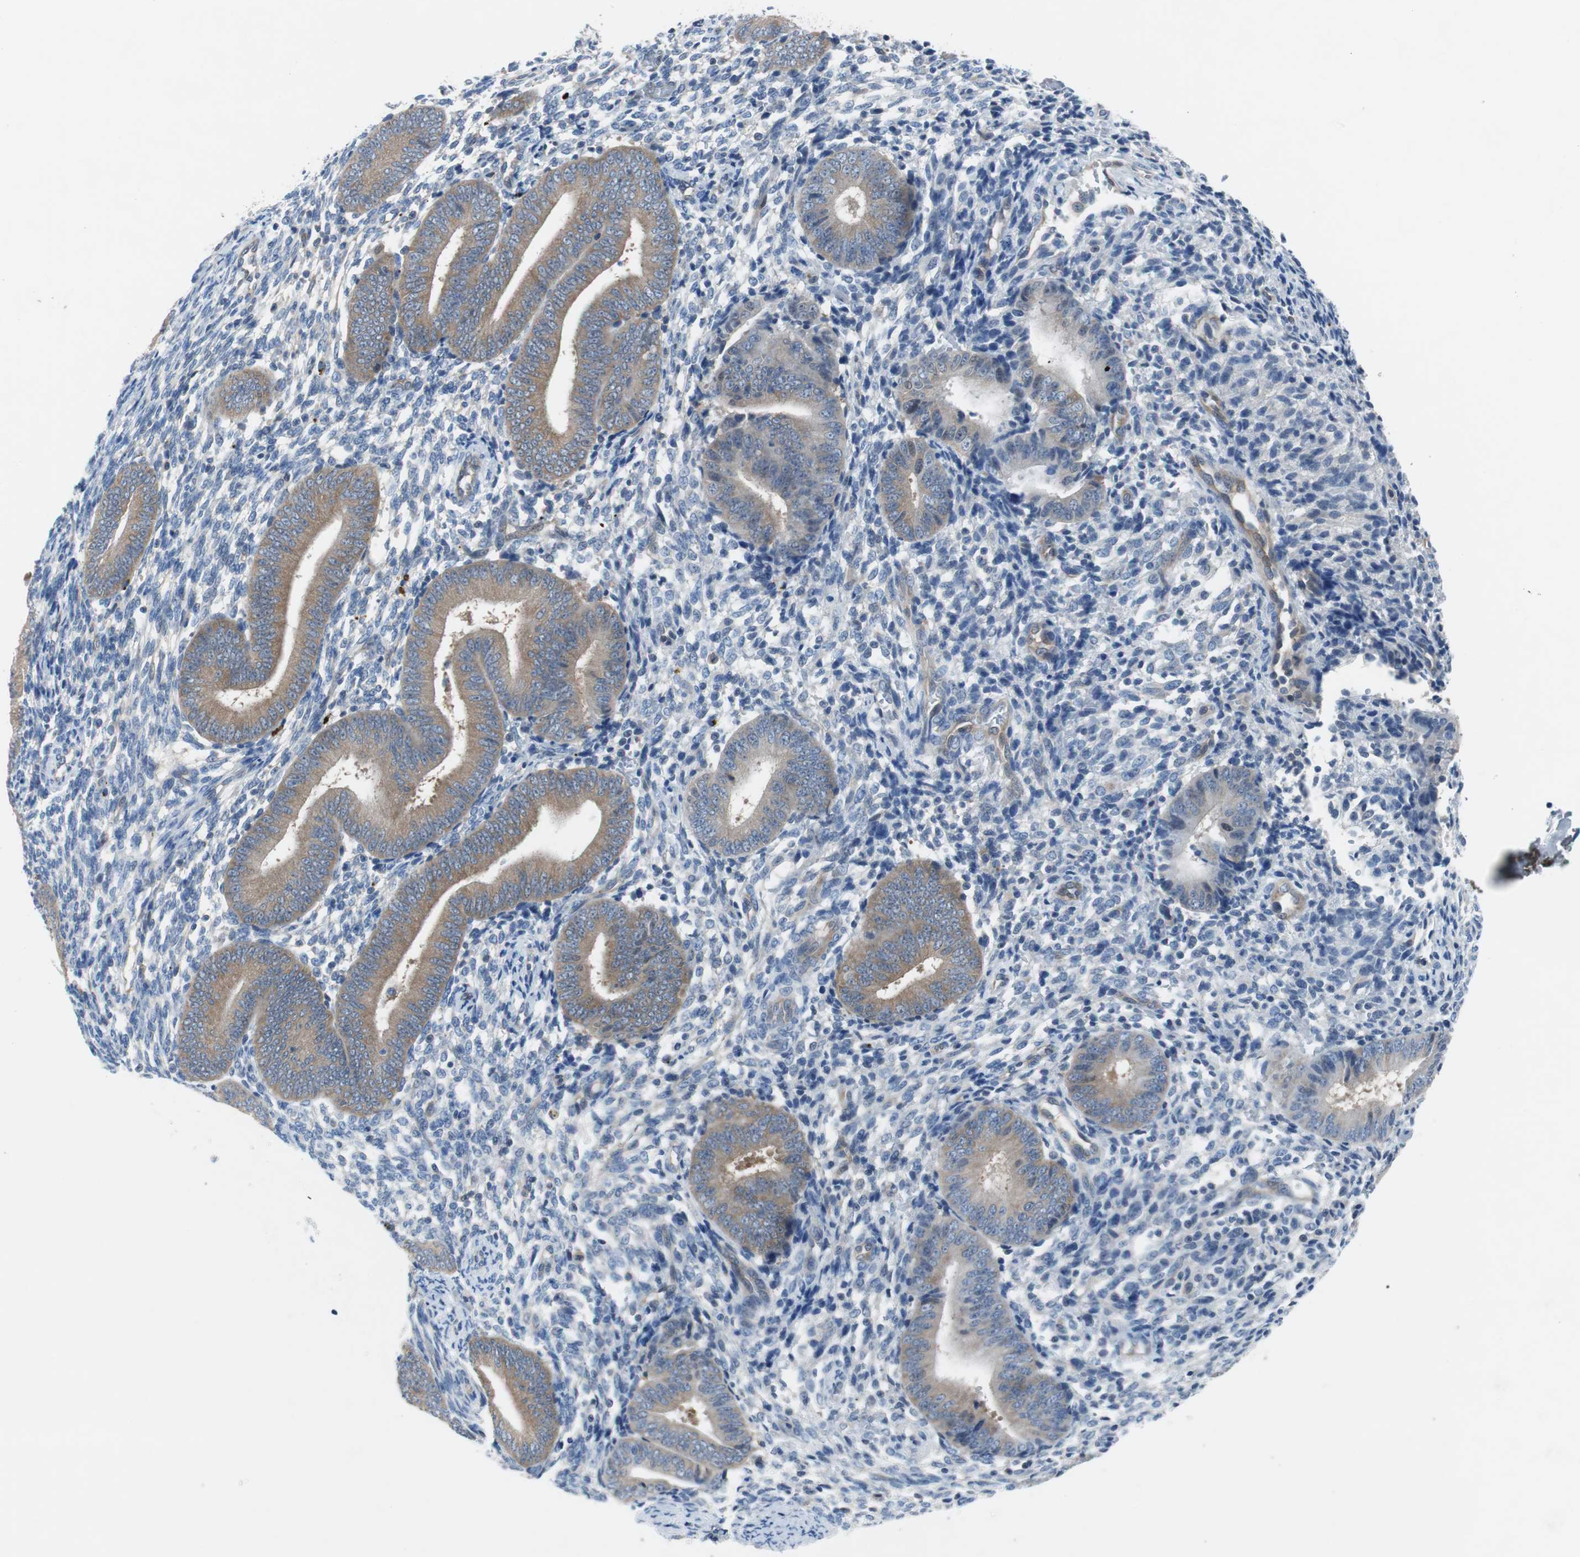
{"staining": {"intensity": "negative", "quantity": "none", "location": "none"}, "tissue": "endometrium", "cell_type": "Cells in endometrial stroma", "image_type": "normal", "snomed": [{"axis": "morphology", "description": "Normal tissue, NOS"}, {"axis": "topography", "description": "Uterus"}, {"axis": "topography", "description": "Endometrium"}], "caption": "This is an immunohistochemistry histopathology image of normal human endometrium. There is no staining in cells in endometrial stroma.", "gene": "EEF2K", "patient": {"sex": "female", "age": 33}}